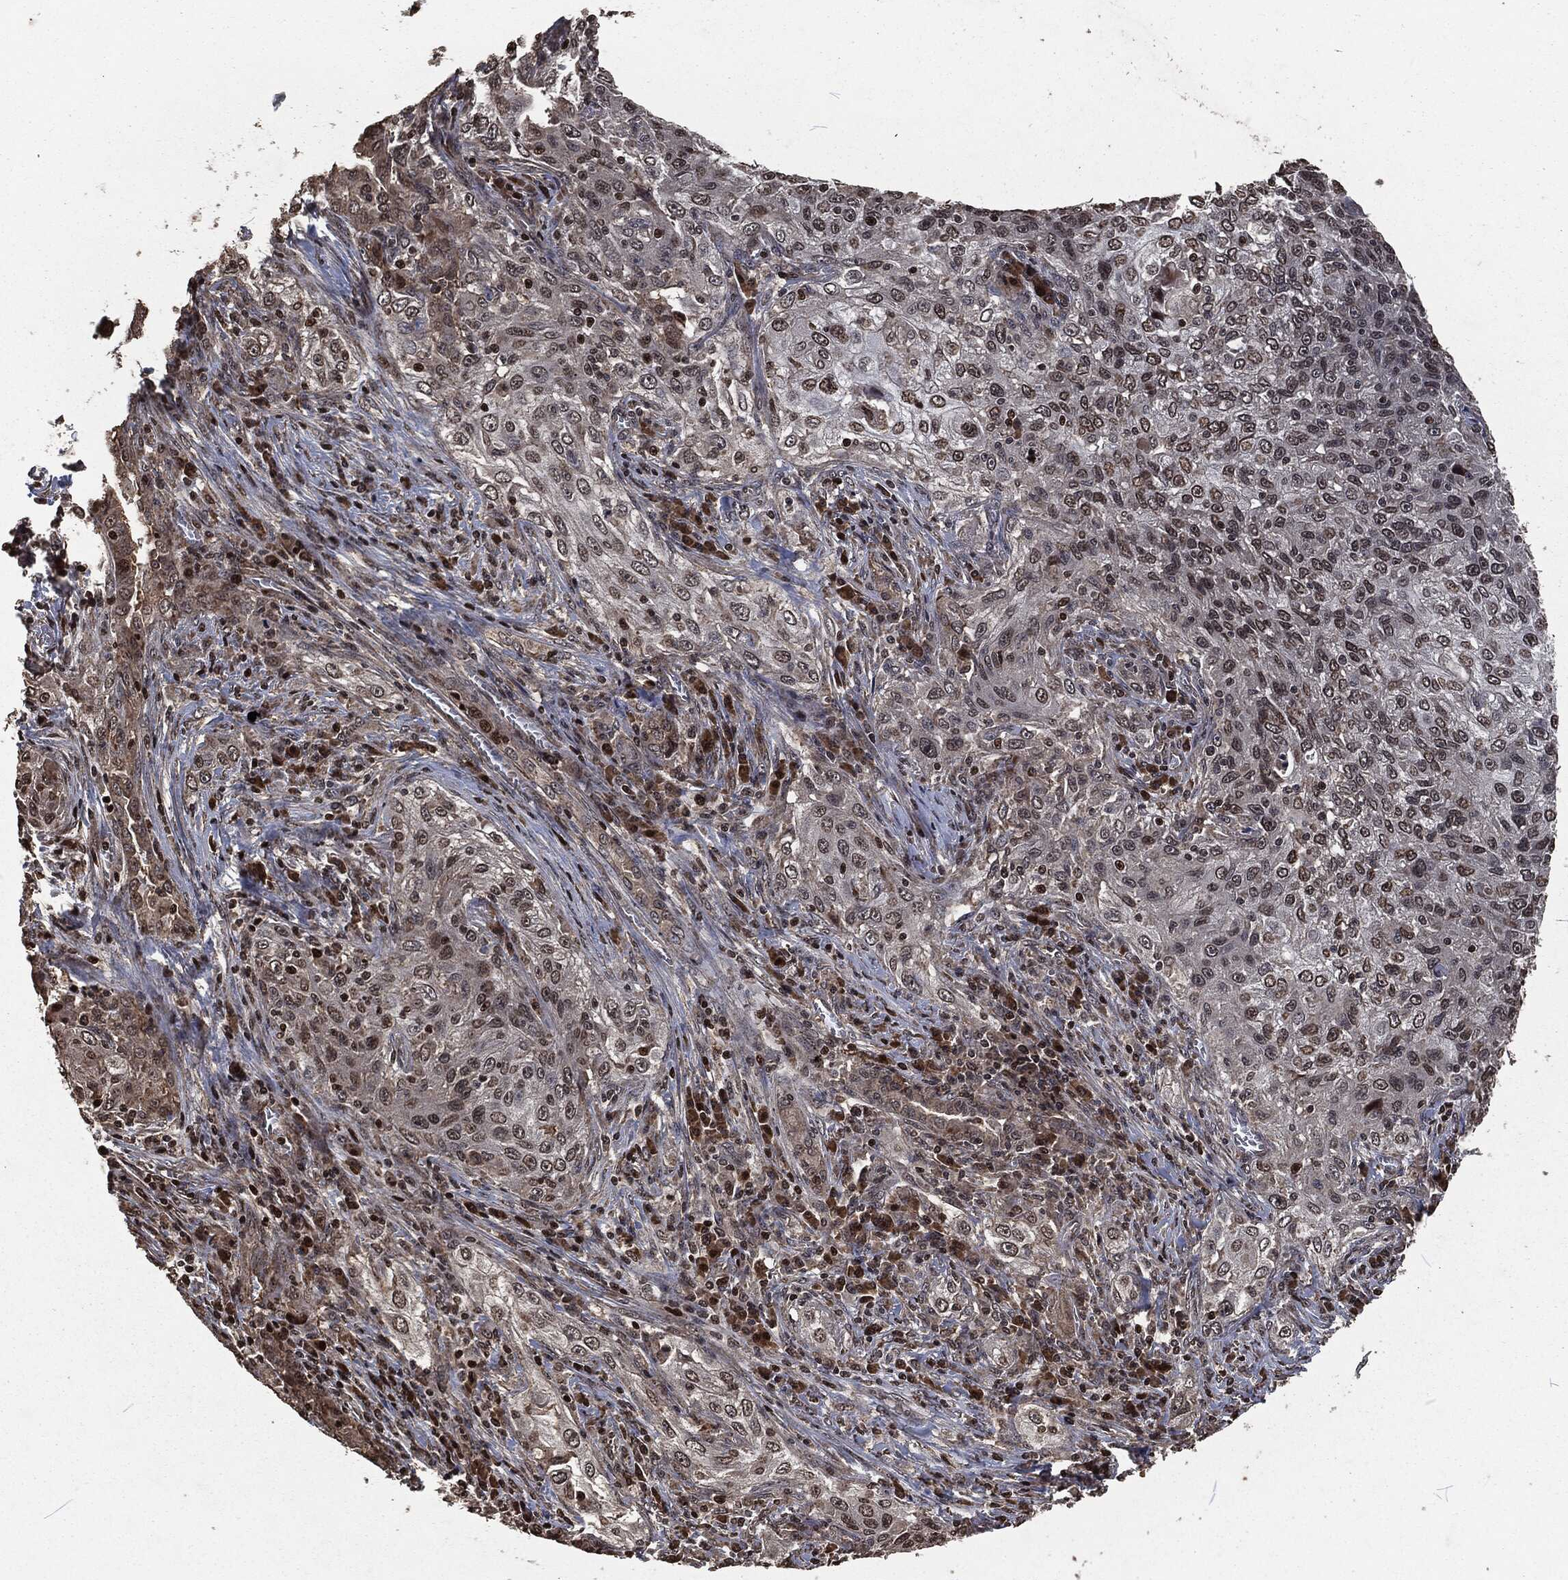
{"staining": {"intensity": "moderate", "quantity": "25%-75%", "location": "nuclear"}, "tissue": "lung cancer", "cell_type": "Tumor cells", "image_type": "cancer", "snomed": [{"axis": "morphology", "description": "Squamous cell carcinoma, NOS"}, {"axis": "topography", "description": "Lung"}], "caption": "Protein analysis of lung squamous cell carcinoma tissue shows moderate nuclear expression in approximately 25%-75% of tumor cells. (Brightfield microscopy of DAB IHC at high magnification).", "gene": "SNAI1", "patient": {"sex": "female", "age": 69}}